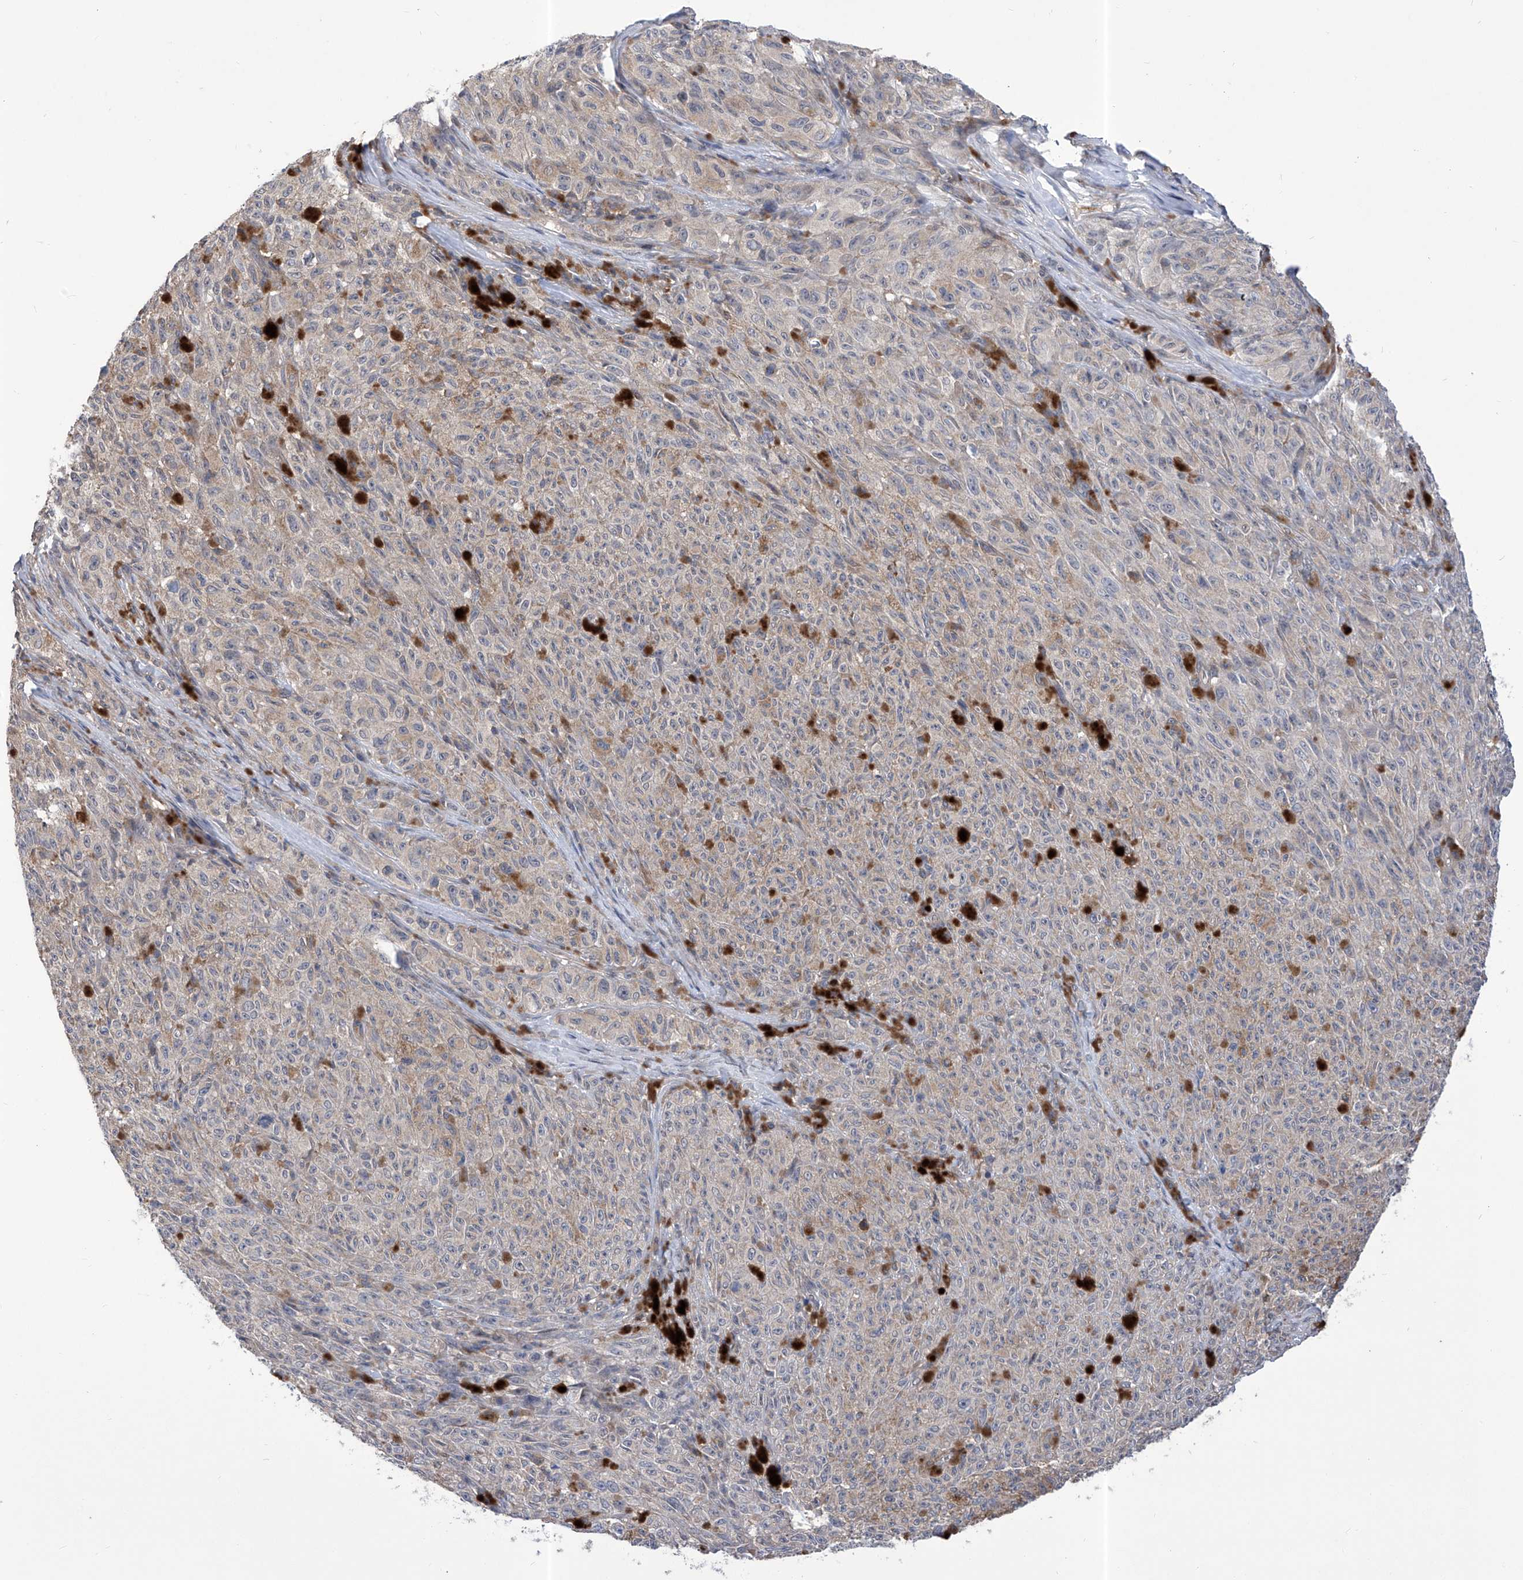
{"staining": {"intensity": "negative", "quantity": "none", "location": "none"}, "tissue": "melanoma", "cell_type": "Tumor cells", "image_type": "cancer", "snomed": [{"axis": "morphology", "description": "Malignant melanoma, NOS"}, {"axis": "topography", "description": "Skin"}], "caption": "Histopathology image shows no protein expression in tumor cells of malignant melanoma tissue.", "gene": "KIFC2", "patient": {"sex": "female", "age": 82}}